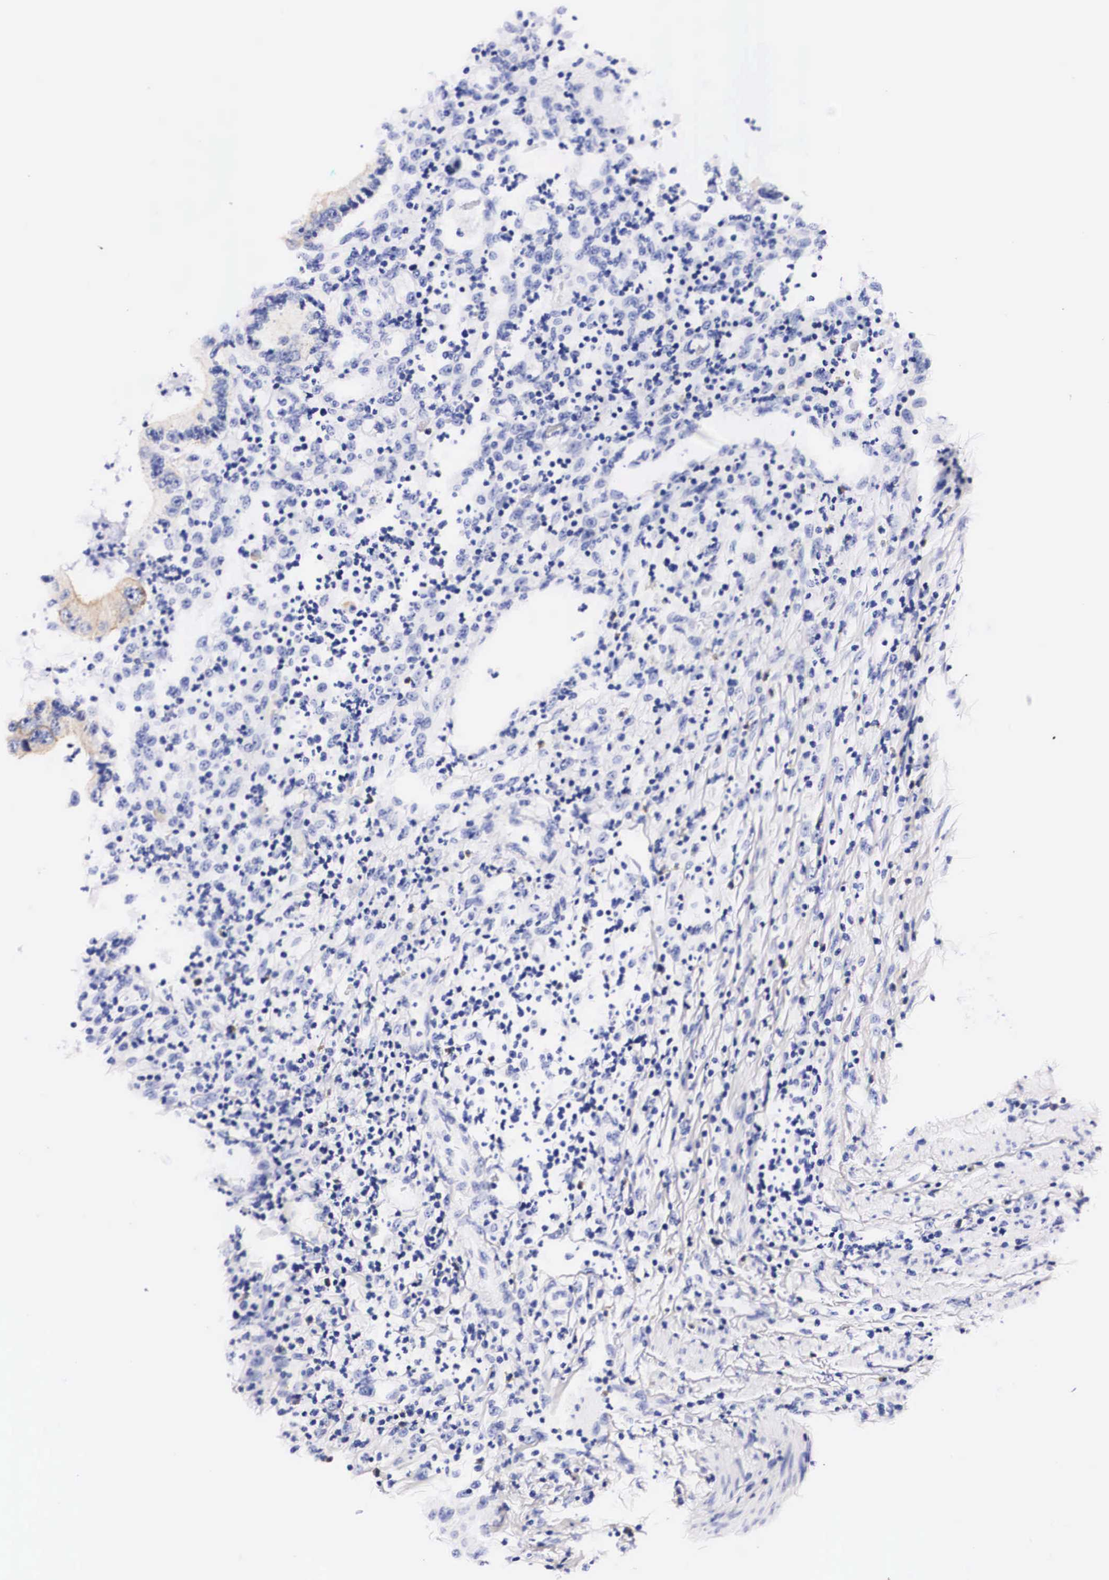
{"staining": {"intensity": "weak", "quantity": "25%-75%", "location": "cytoplasmic/membranous"}, "tissue": "colorectal cancer", "cell_type": "Tumor cells", "image_type": "cancer", "snomed": [{"axis": "morphology", "description": "Adenocarcinoma, NOS"}, {"axis": "topography", "description": "Rectum"}], "caption": "This image reveals immunohistochemistry staining of adenocarcinoma (colorectal), with low weak cytoplasmic/membranous expression in approximately 25%-75% of tumor cells.", "gene": "PHETA2", "patient": {"sex": "female", "age": 81}}